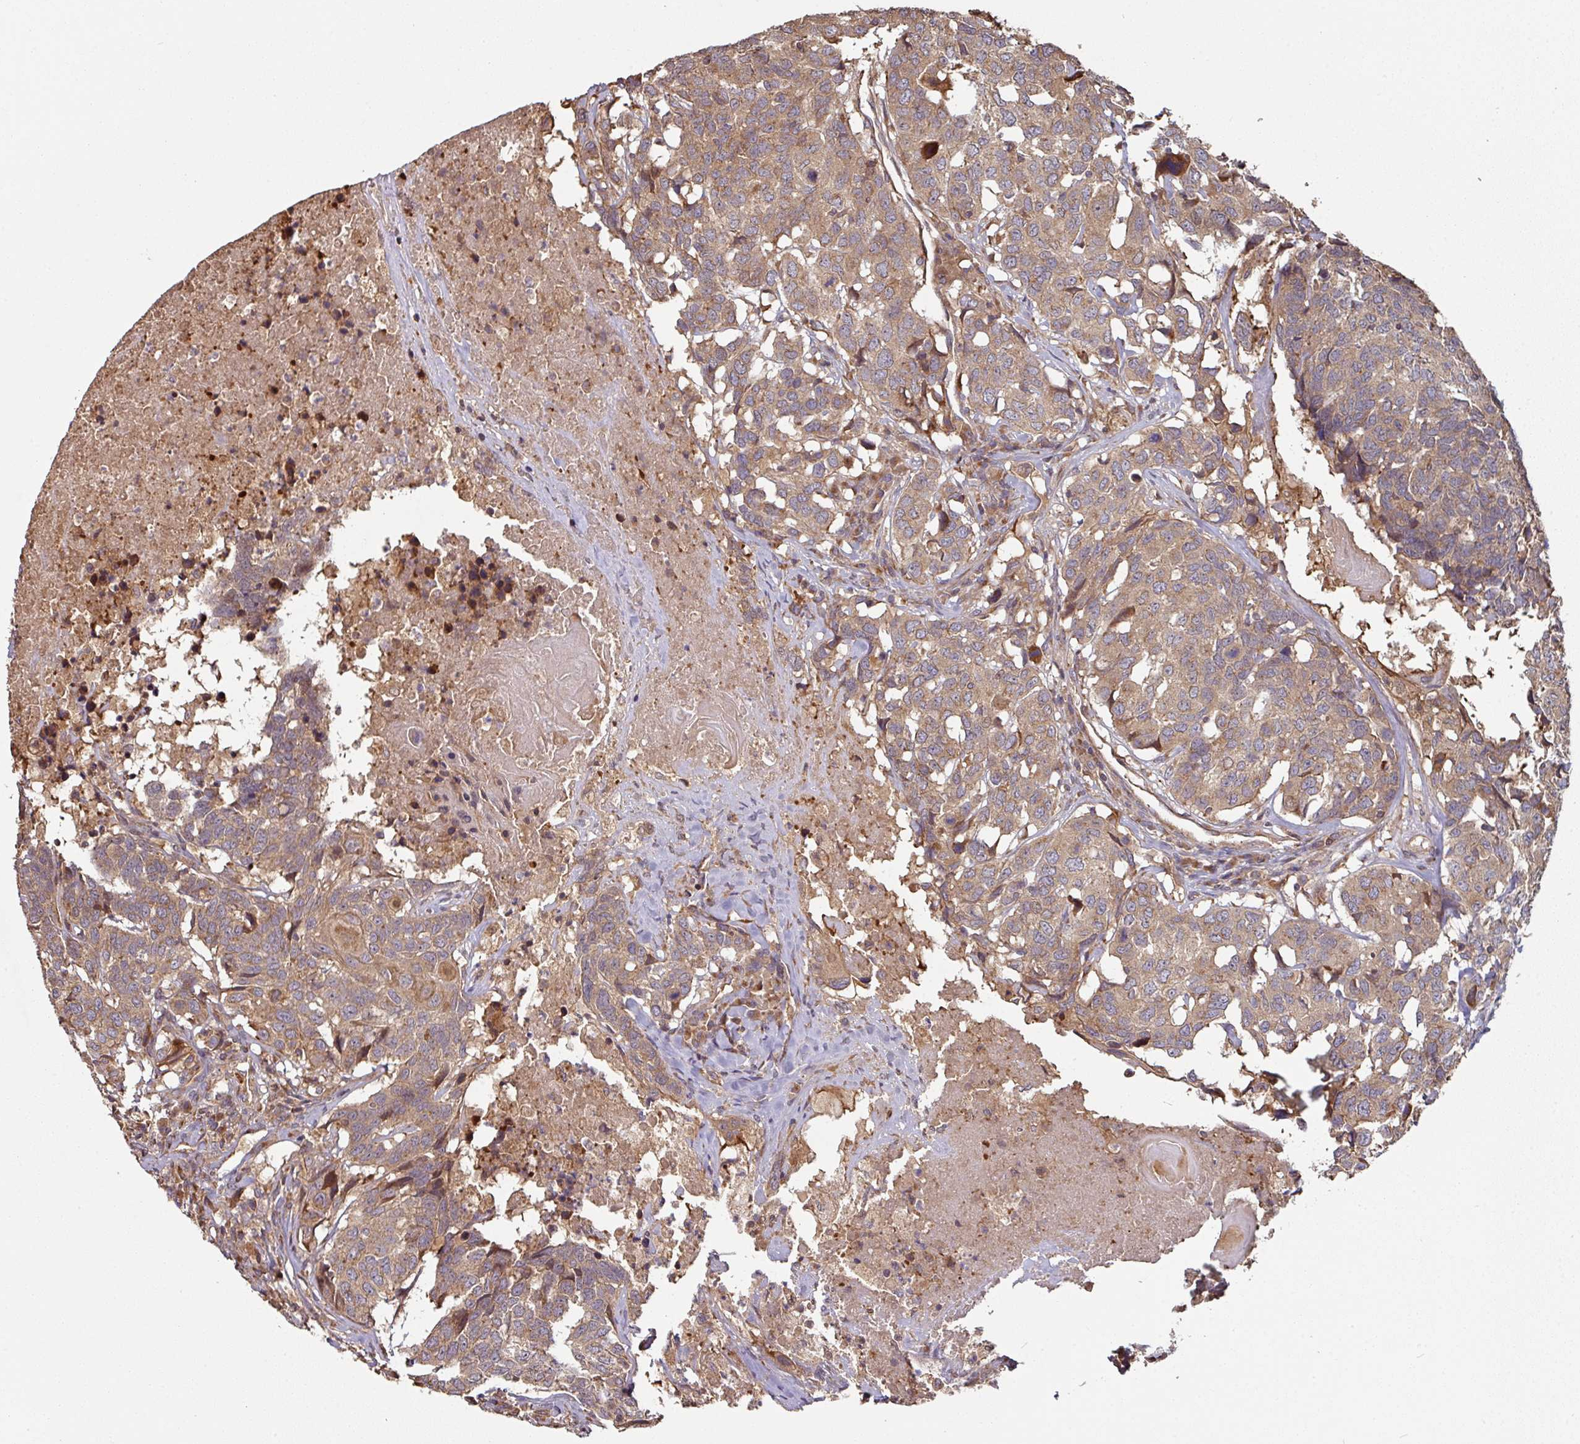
{"staining": {"intensity": "moderate", "quantity": ">75%", "location": "cytoplasmic/membranous"}, "tissue": "head and neck cancer", "cell_type": "Tumor cells", "image_type": "cancer", "snomed": [{"axis": "morphology", "description": "Squamous cell carcinoma, NOS"}, {"axis": "topography", "description": "Head-Neck"}], "caption": "Protein staining of squamous cell carcinoma (head and neck) tissue exhibits moderate cytoplasmic/membranous positivity in about >75% of tumor cells.", "gene": "SIK1", "patient": {"sex": "male", "age": 66}}